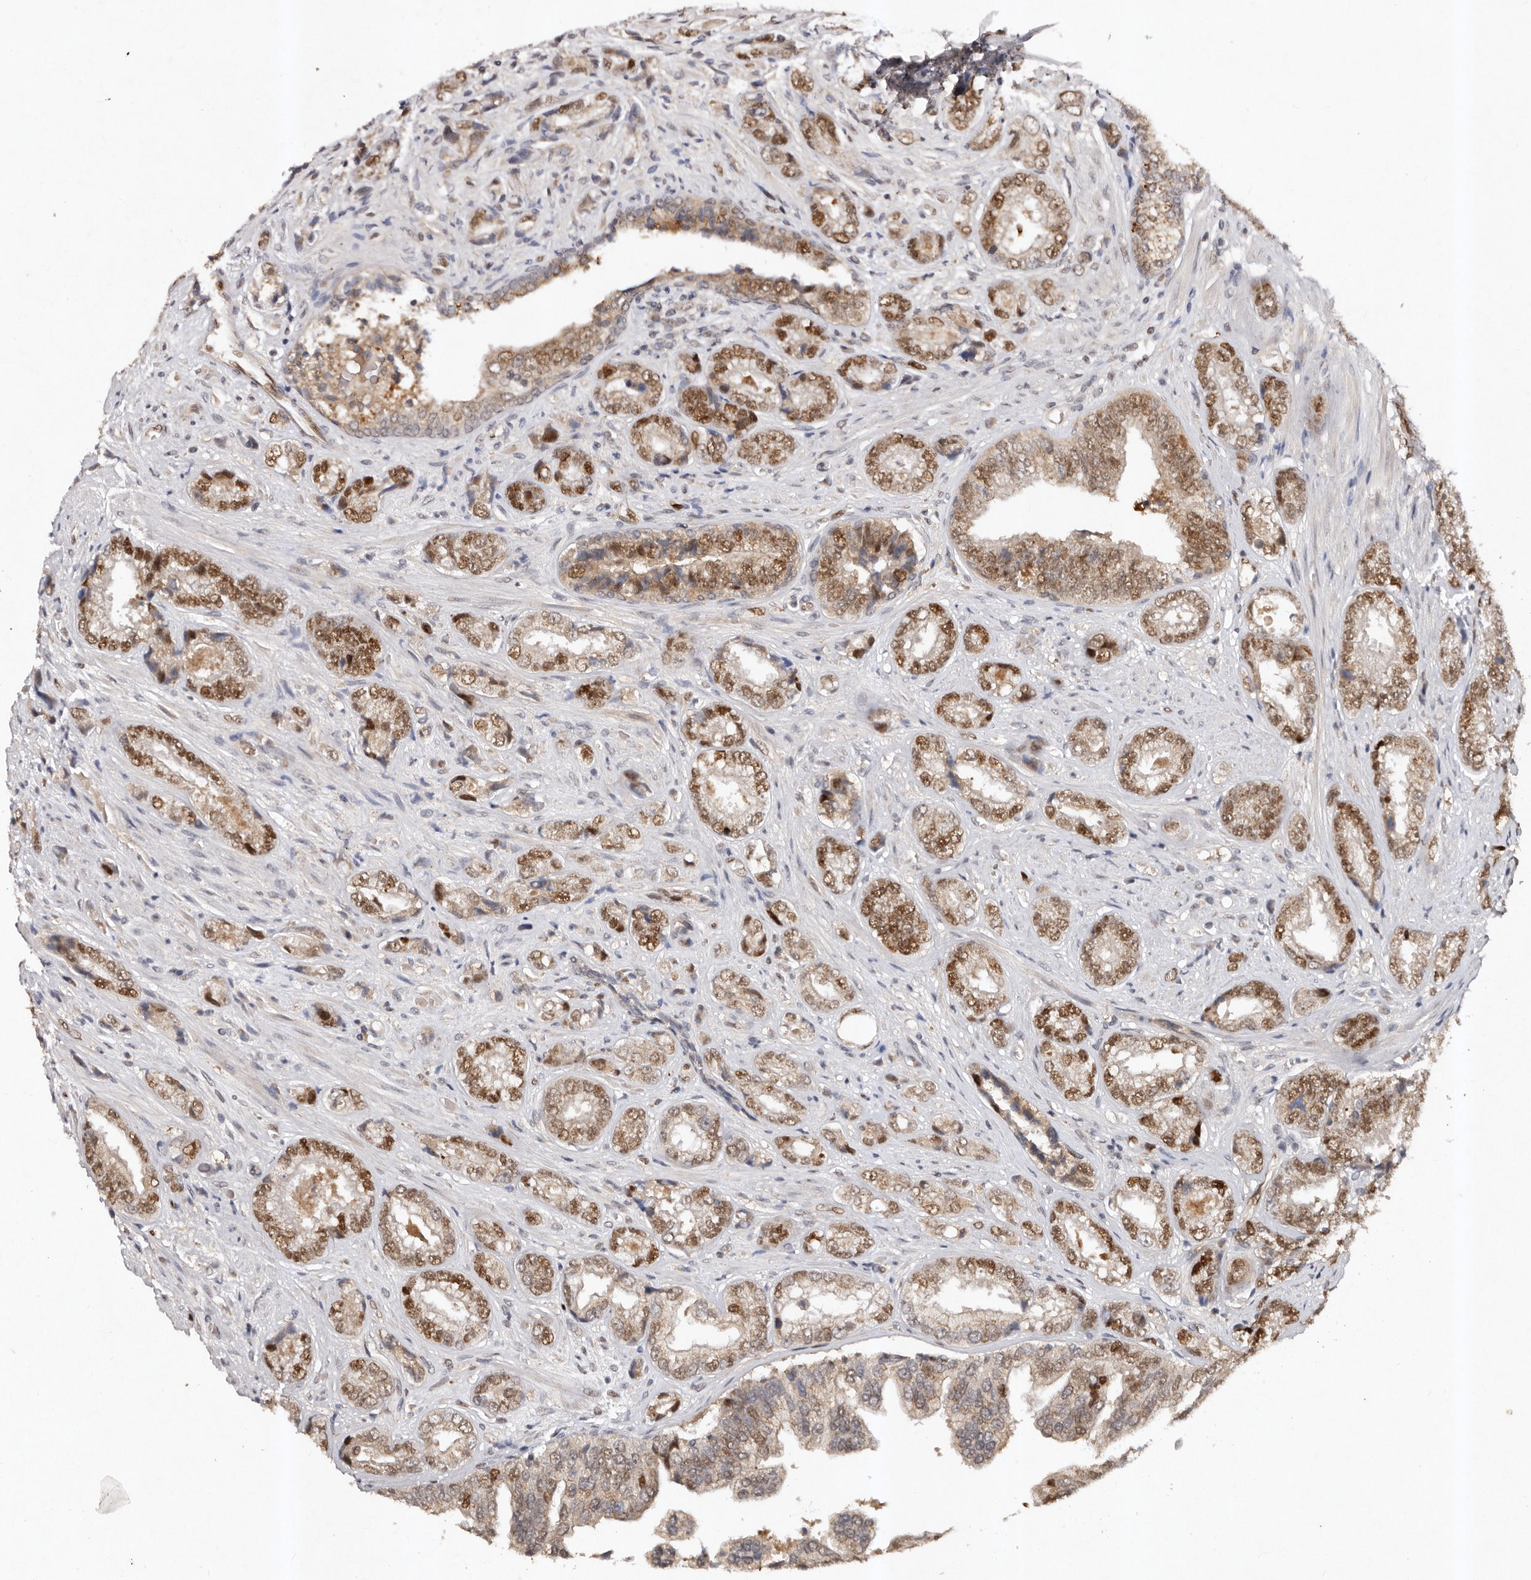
{"staining": {"intensity": "moderate", "quantity": ">75%", "location": "cytoplasmic/membranous,nuclear"}, "tissue": "prostate cancer", "cell_type": "Tumor cells", "image_type": "cancer", "snomed": [{"axis": "morphology", "description": "Adenocarcinoma, High grade"}, {"axis": "topography", "description": "Prostate"}], "caption": "Prostate cancer stained with immunohistochemistry (IHC) demonstrates moderate cytoplasmic/membranous and nuclear staining in approximately >75% of tumor cells. (brown staining indicates protein expression, while blue staining denotes nuclei).", "gene": "KLF7", "patient": {"sex": "male", "age": 61}}